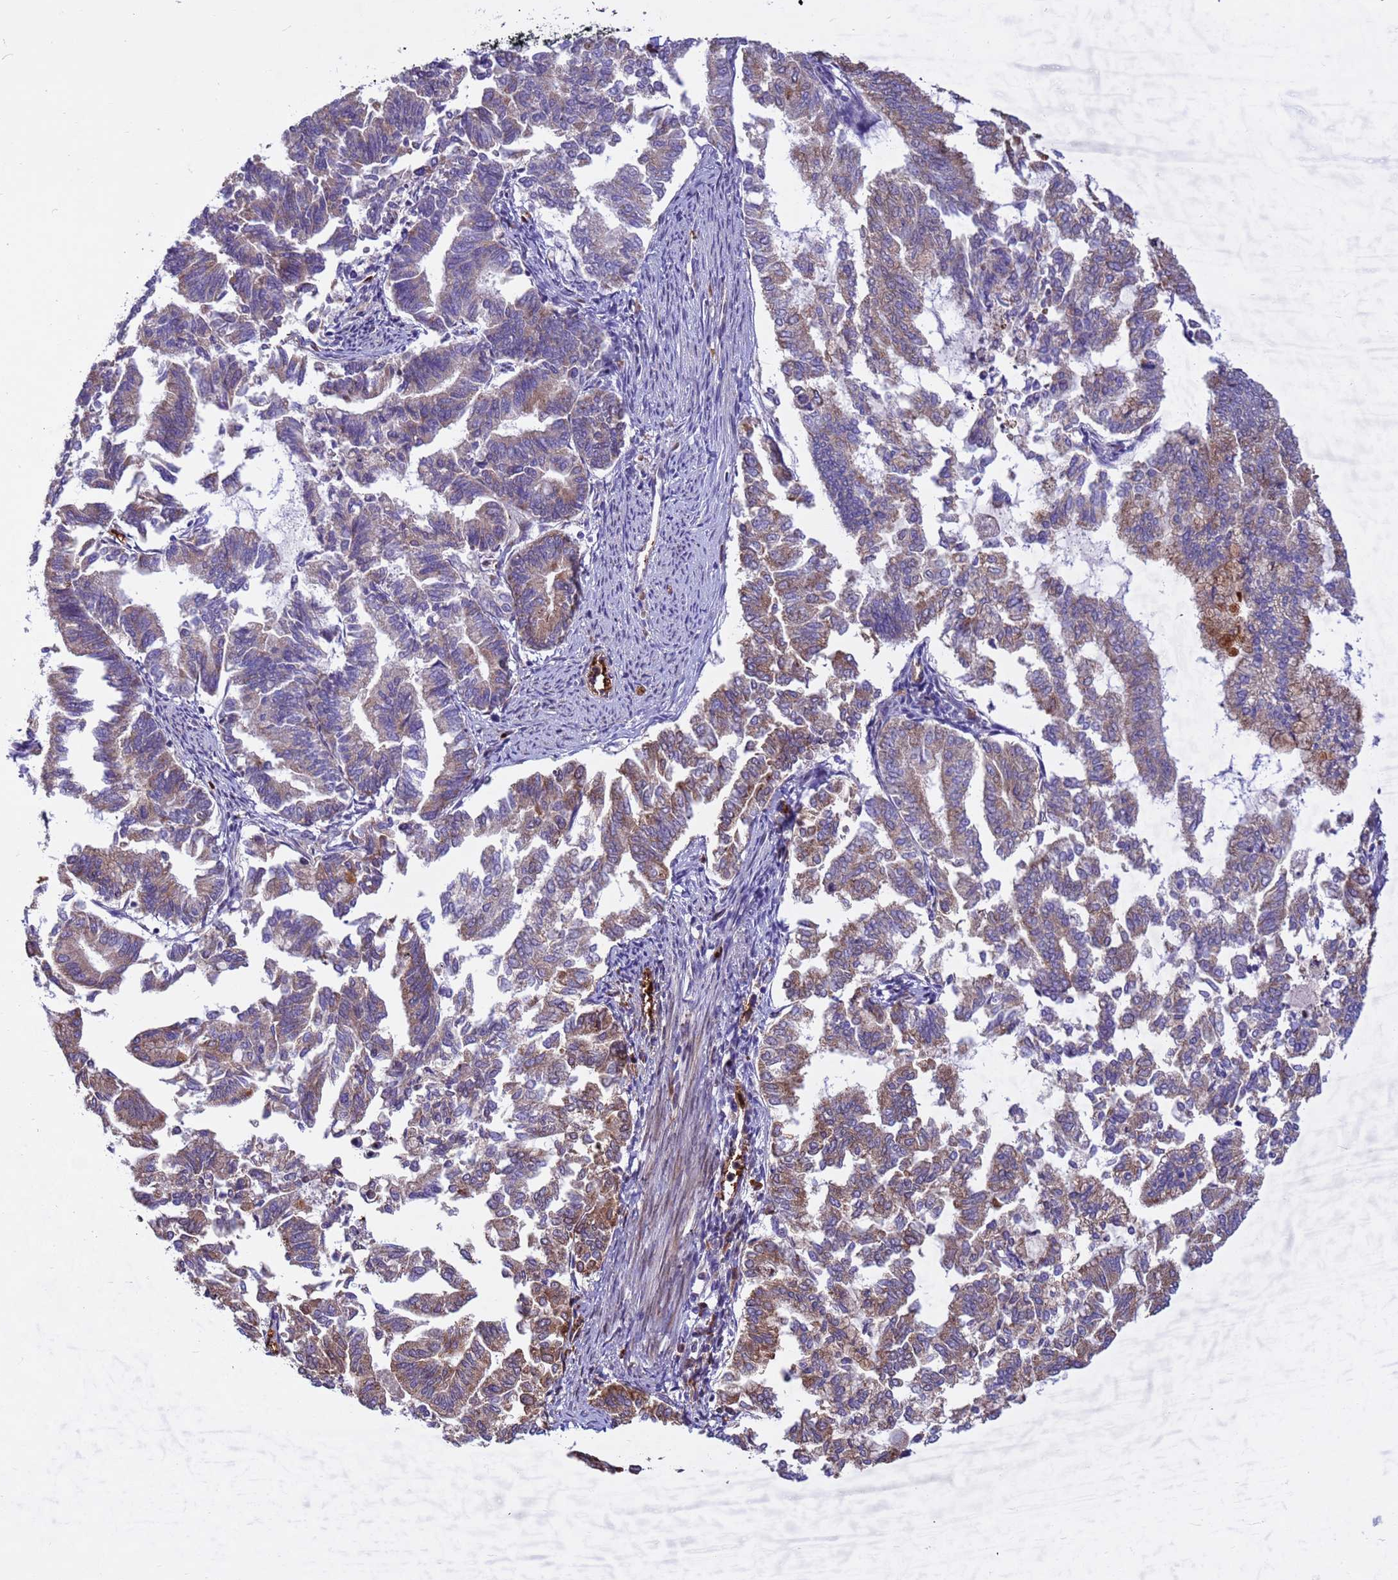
{"staining": {"intensity": "moderate", "quantity": "25%-75%", "location": "cytoplasmic/membranous"}, "tissue": "endometrial cancer", "cell_type": "Tumor cells", "image_type": "cancer", "snomed": [{"axis": "morphology", "description": "Adenocarcinoma, NOS"}, {"axis": "topography", "description": "Endometrium"}], "caption": "Protein staining of endometrial cancer (adenocarcinoma) tissue exhibits moderate cytoplasmic/membranous expression in approximately 25%-75% of tumor cells. (DAB (3,3'-diaminobenzidine) = brown stain, brightfield microscopy at high magnification).", "gene": "ZNF669", "patient": {"sex": "female", "age": 79}}